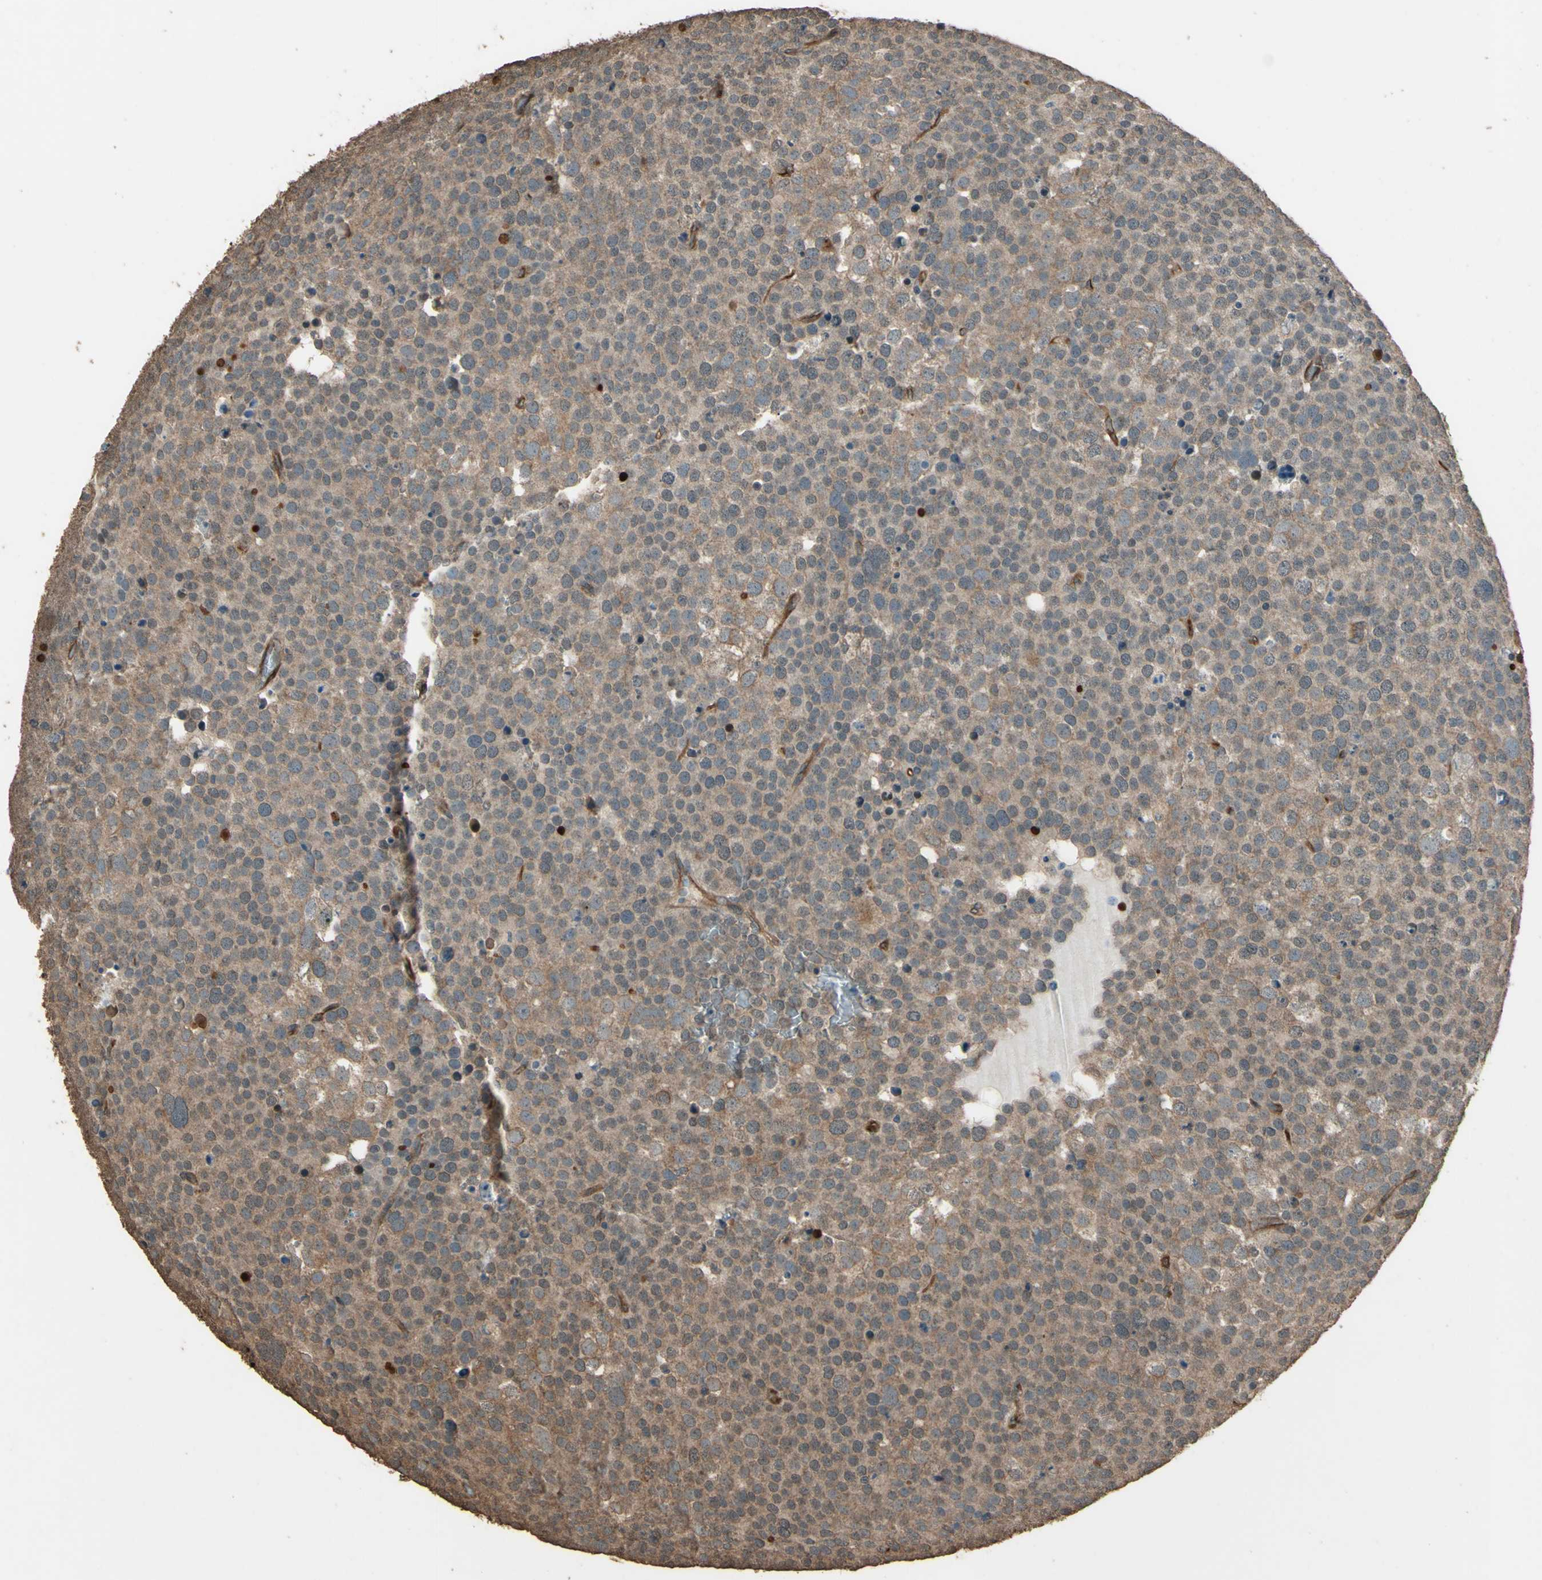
{"staining": {"intensity": "weak", "quantity": ">75%", "location": "cytoplasmic/membranous"}, "tissue": "testis cancer", "cell_type": "Tumor cells", "image_type": "cancer", "snomed": [{"axis": "morphology", "description": "Seminoma, NOS"}, {"axis": "topography", "description": "Testis"}], "caption": "Protein staining displays weak cytoplasmic/membranous expression in approximately >75% of tumor cells in testis cancer (seminoma).", "gene": "TSPO", "patient": {"sex": "male", "age": 71}}